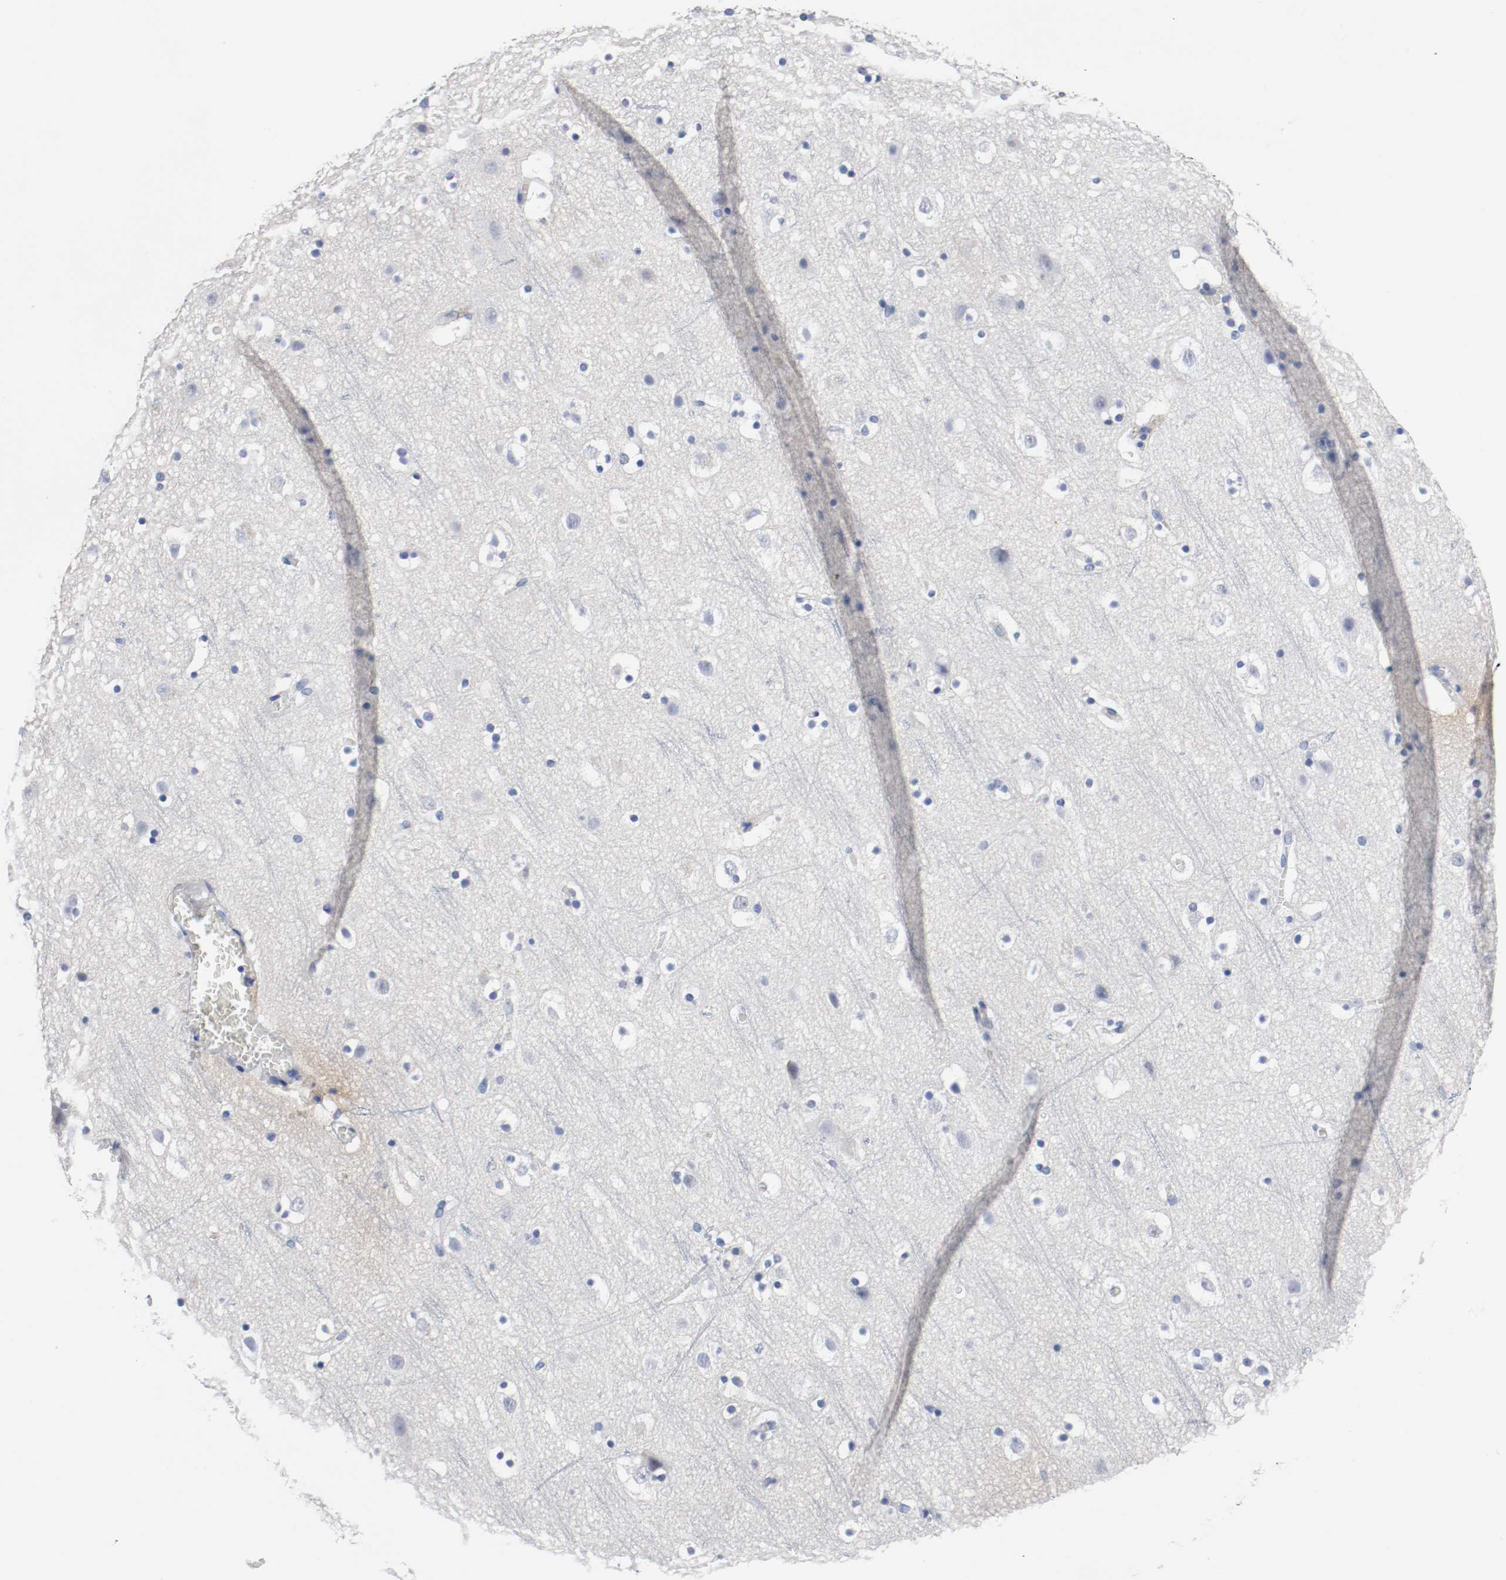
{"staining": {"intensity": "negative", "quantity": "none", "location": "none"}, "tissue": "cerebral cortex", "cell_type": "Endothelial cells", "image_type": "normal", "snomed": [{"axis": "morphology", "description": "Normal tissue, NOS"}, {"axis": "topography", "description": "Cerebral cortex"}], "caption": "Human cerebral cortex stained for a protein using immunohistochemistry demonstrates no staining in endothelial cells.", "gene": "TNC", "patient": {"sex": "male", "age": 45}}